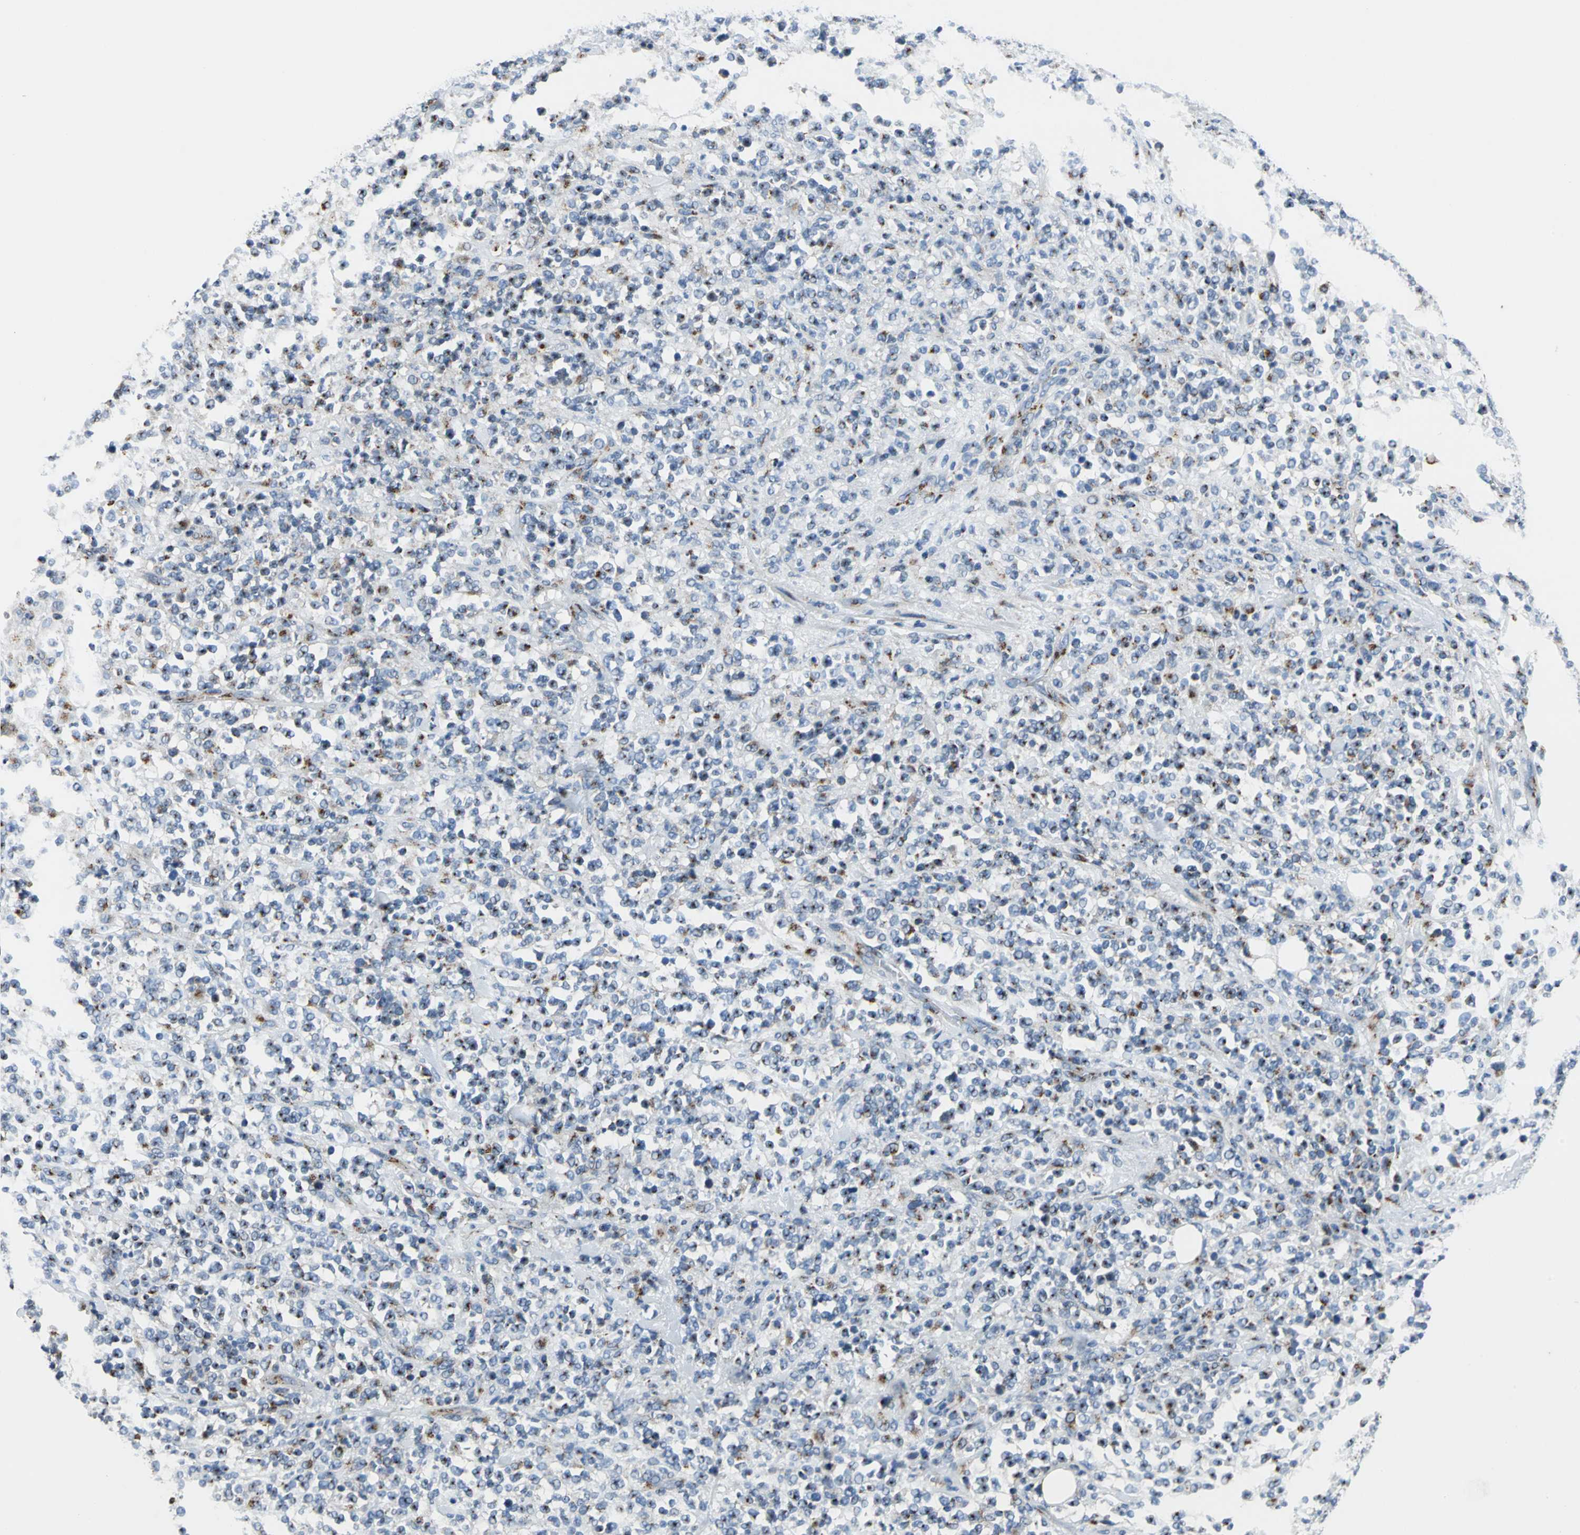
{"staining": {"intensity": "moderate", "quantity": "<25%", "location": "cytoplasmic/membranous"}, "tissue": "lymphoma", "cell_type": "Tumor cells", "image_type": "cancer", "snomed": [{"axis": "morphology", "description": "Malignant lymphoma, non-Hodgkin's type, High grade"}, {"axis": "topography", "description": "Soft tissue"}], "caption": "Moderate cytoplasmic/membranous protein expression is present in about <25% of tumor cells in malignant lymphoma, non-Hodgkin's type (high-grade). (Brightfield microscopy of DAB IHC at high magnification).", "gene": "GPR3", "patient": {"sex": "male", "age": 18}}